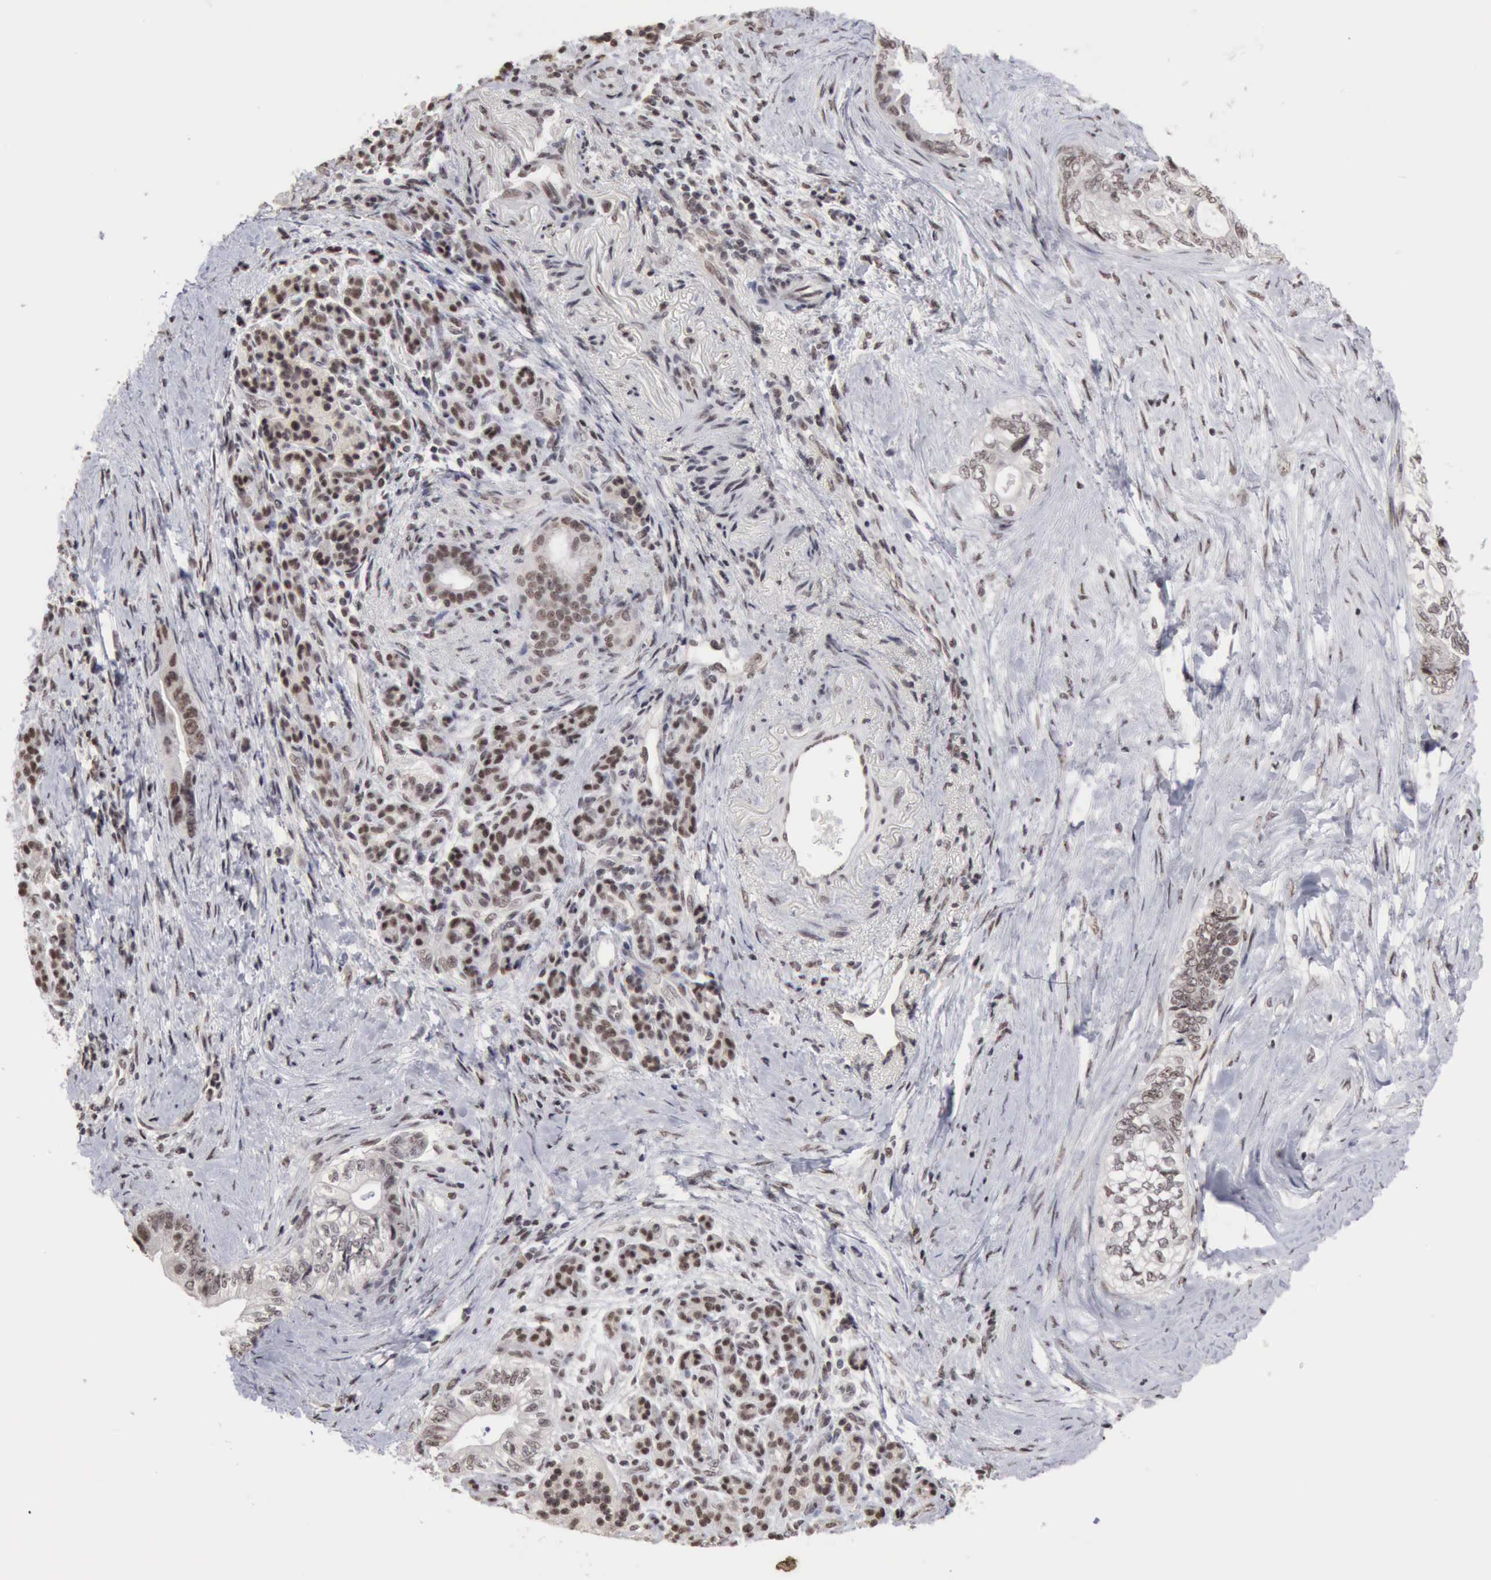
{"staining": {"intensity": "weak", "quantity": "<25%", "location": "nuclear"}, "tissue": "pancreatic cancer", "cell_type": "Tumor cells", "image_type": "cancer", "snomed": [{"axis": "morphology", "description": "Adenocarcinoma, NOS"}, {"axis": "topography", "description": "Pancreas"}], "caption": "Tumor cells are negative for brown protein staining in pancreatic cancer.", "gene": "TAF1", "patient": {"sex": "female", "age": 66}}